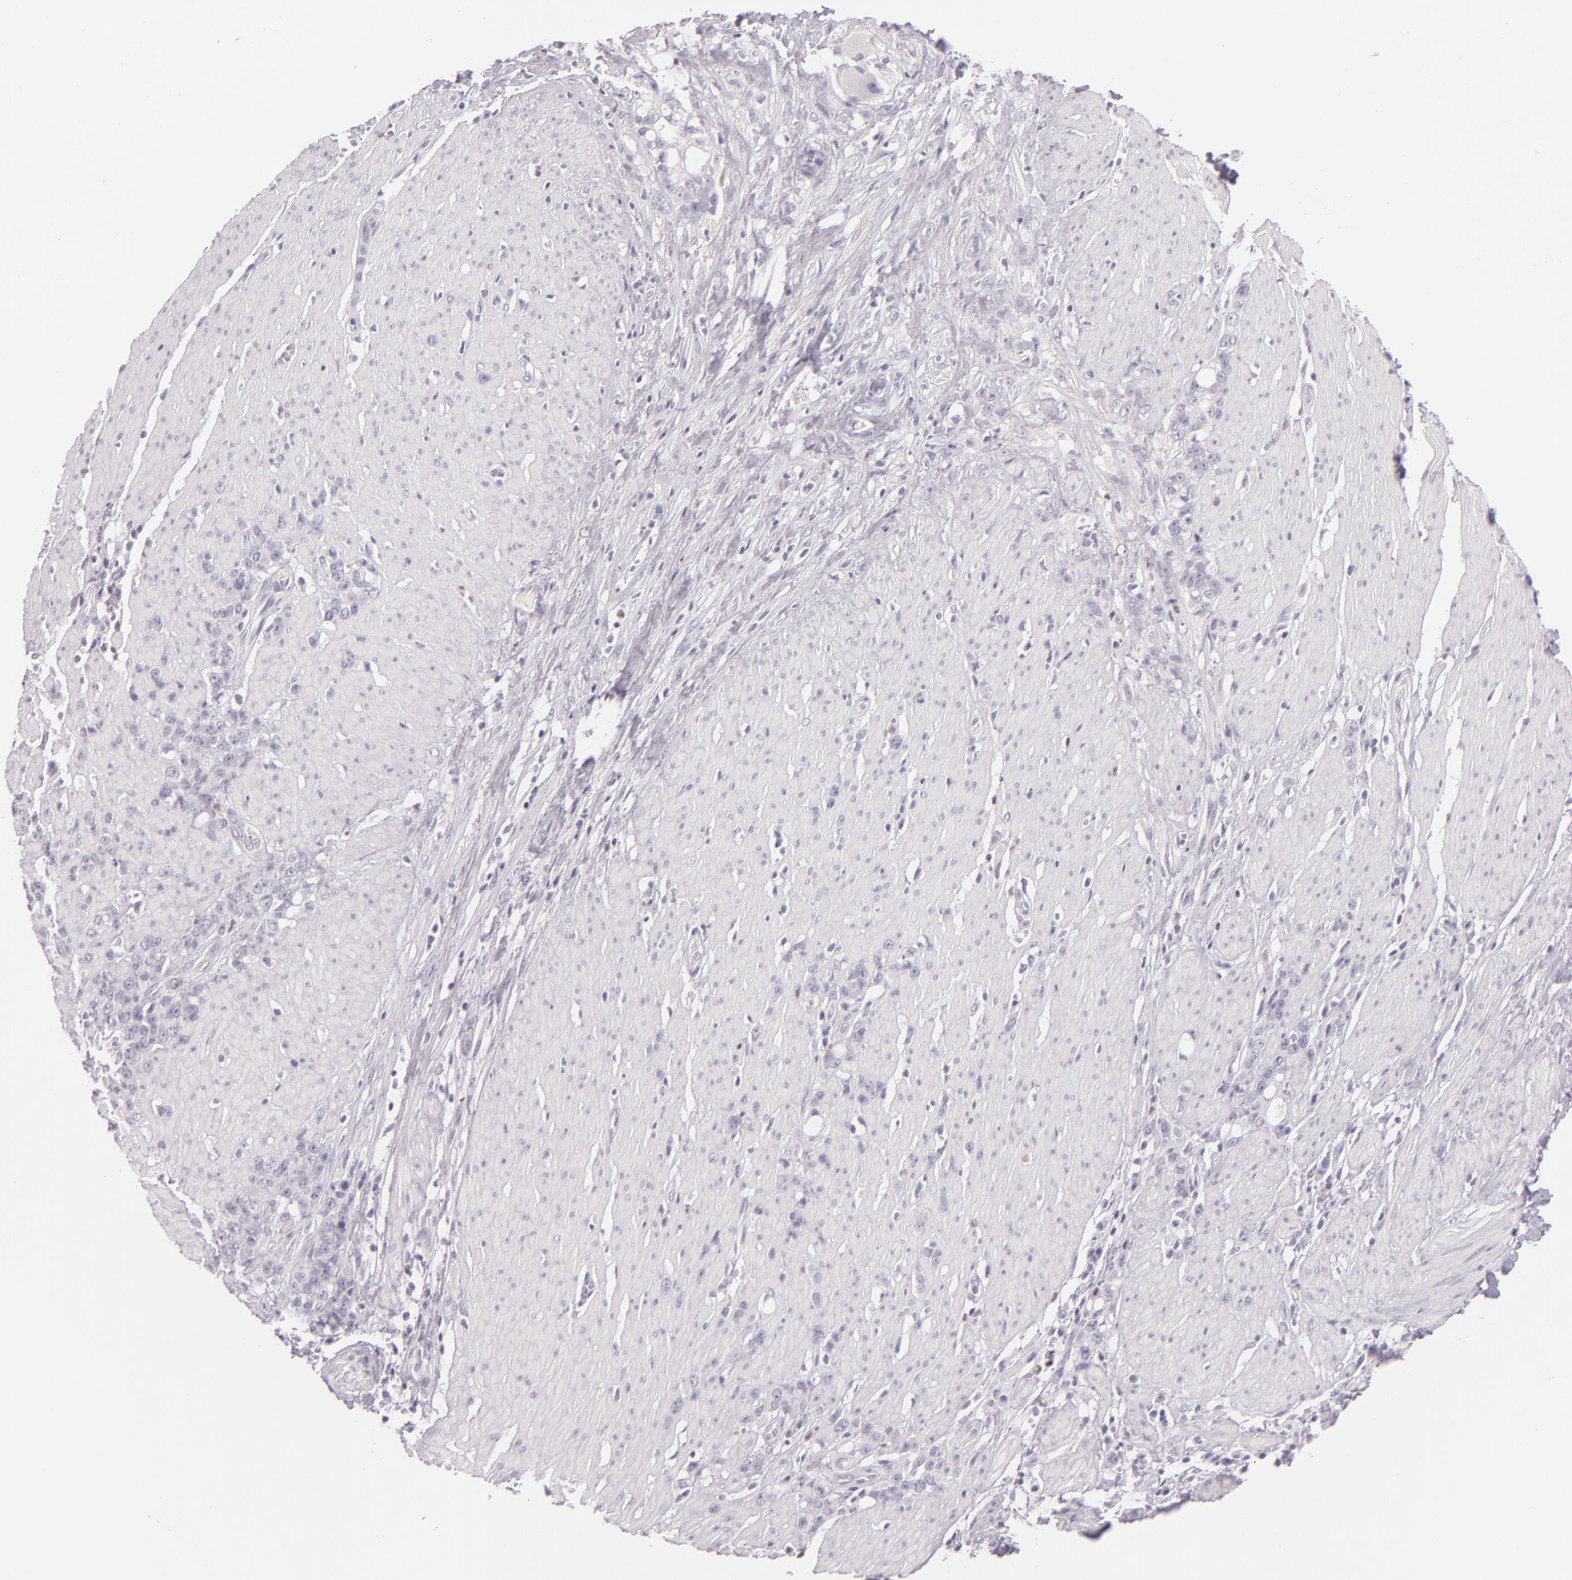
{"staining": {"intensity": "negative", "quantity": "none", "location": "none"}, "tissue": "stomach cancer", "cell_type": "Tumor cells", "image_type": "cancer", "snomed": [{"axis": "morphology", "description": "Adenocarcinoma, NOS"}, {"axis": "topography", "description": "Stomach, lower"}], "caption": "A high-resolution micrograph shows IHC staining of stomach cancer, which shows no significant expression in tumor cells.", "gene": "CBS", "patient": {"sex": "male", "age": 88}}